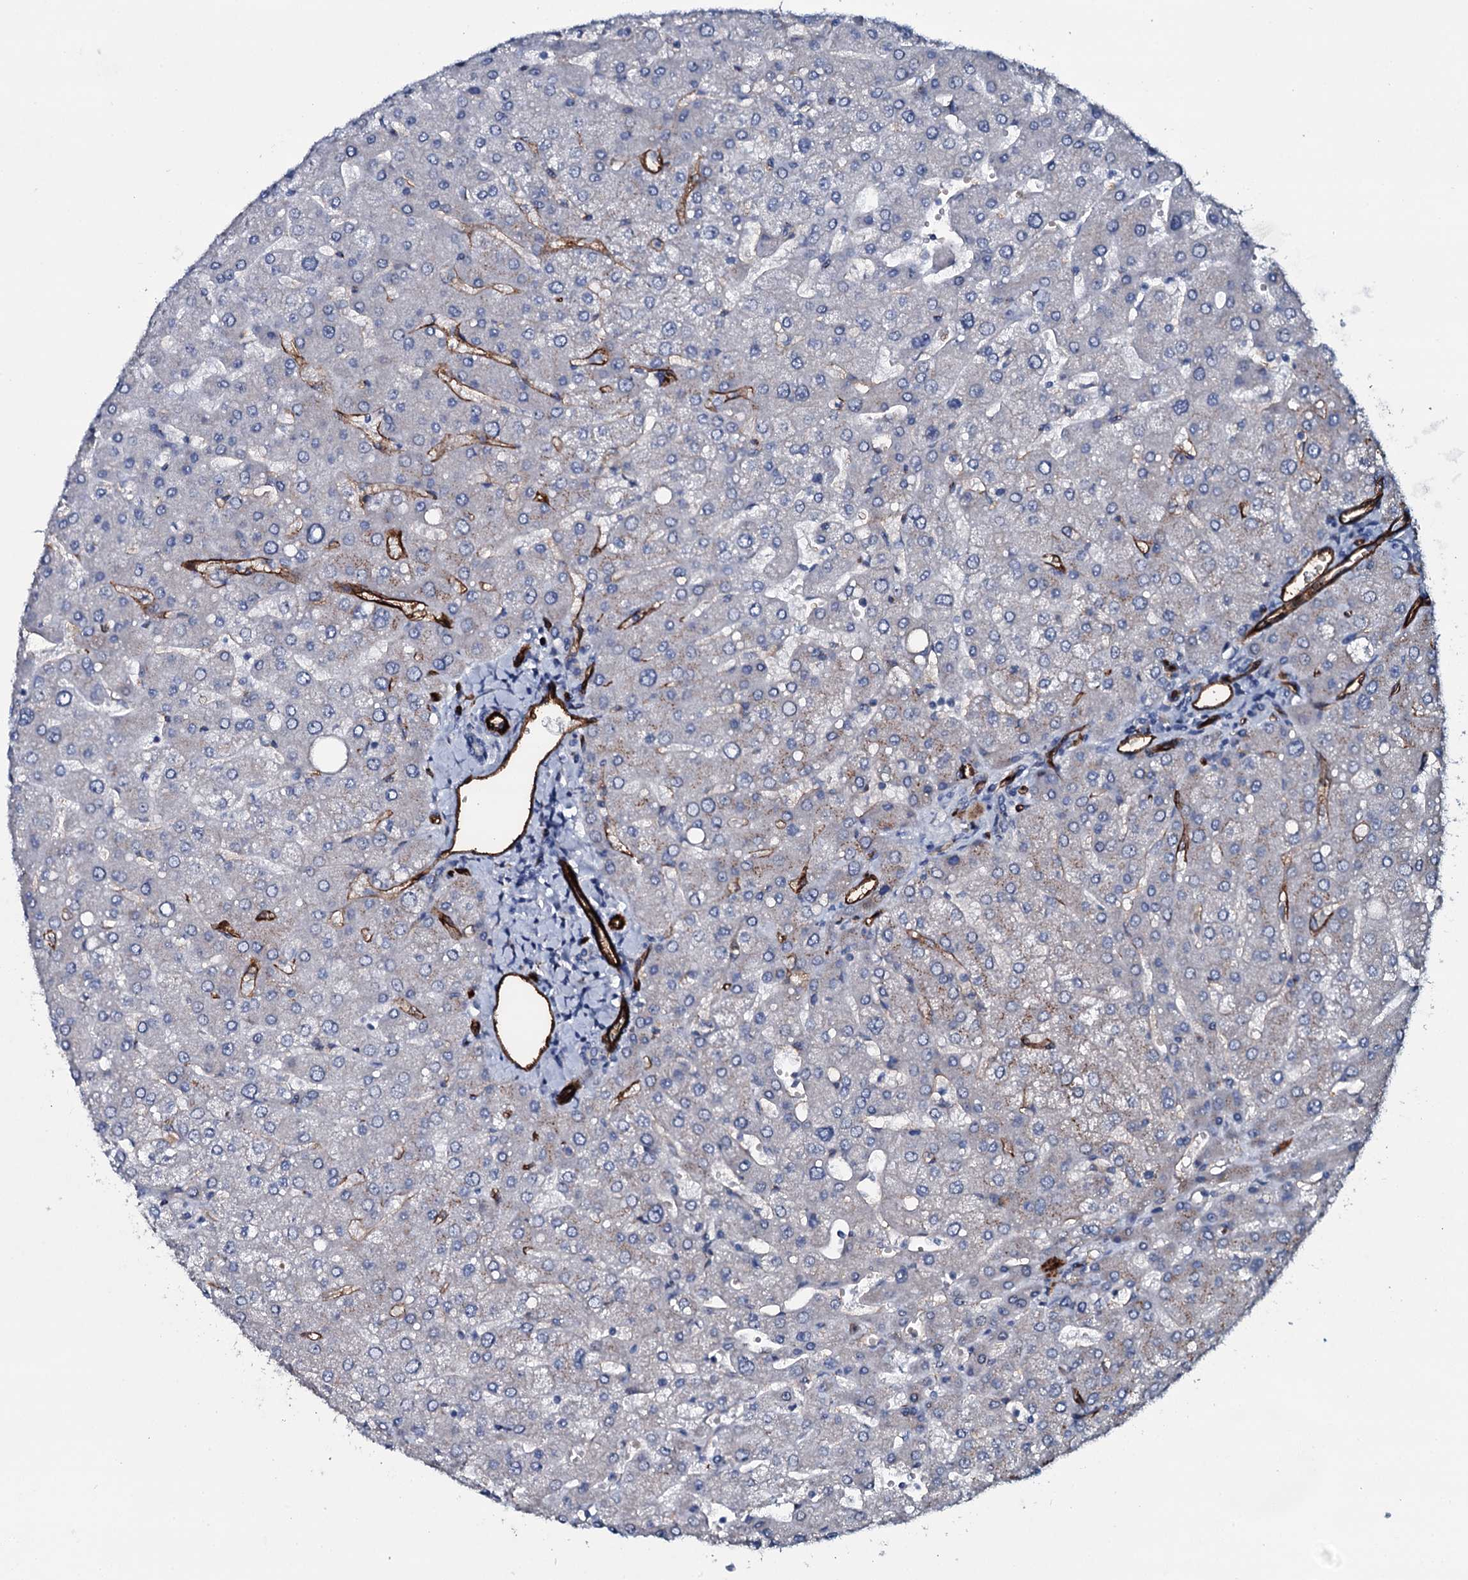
{"staining": {"intensity": "negative", "quantity": "none", "location": "none"}, "tissue": "liver", "cell_type": "Cholangiocytes", "image_type": "normal", "snomed": [{"axis": "morphology", "description": "Normal tissue, NOS"}, {"axis": "topography", "description": "Liver"}], "caption": "High power microscopy photomicrograph of an immunohistochemistry (IHC) photomicrograph of benign liver, revealing no significant positivity in cholangiocytes.", "gene": "CLEC14A", "patient": {"sex": "male", "age": 55}}